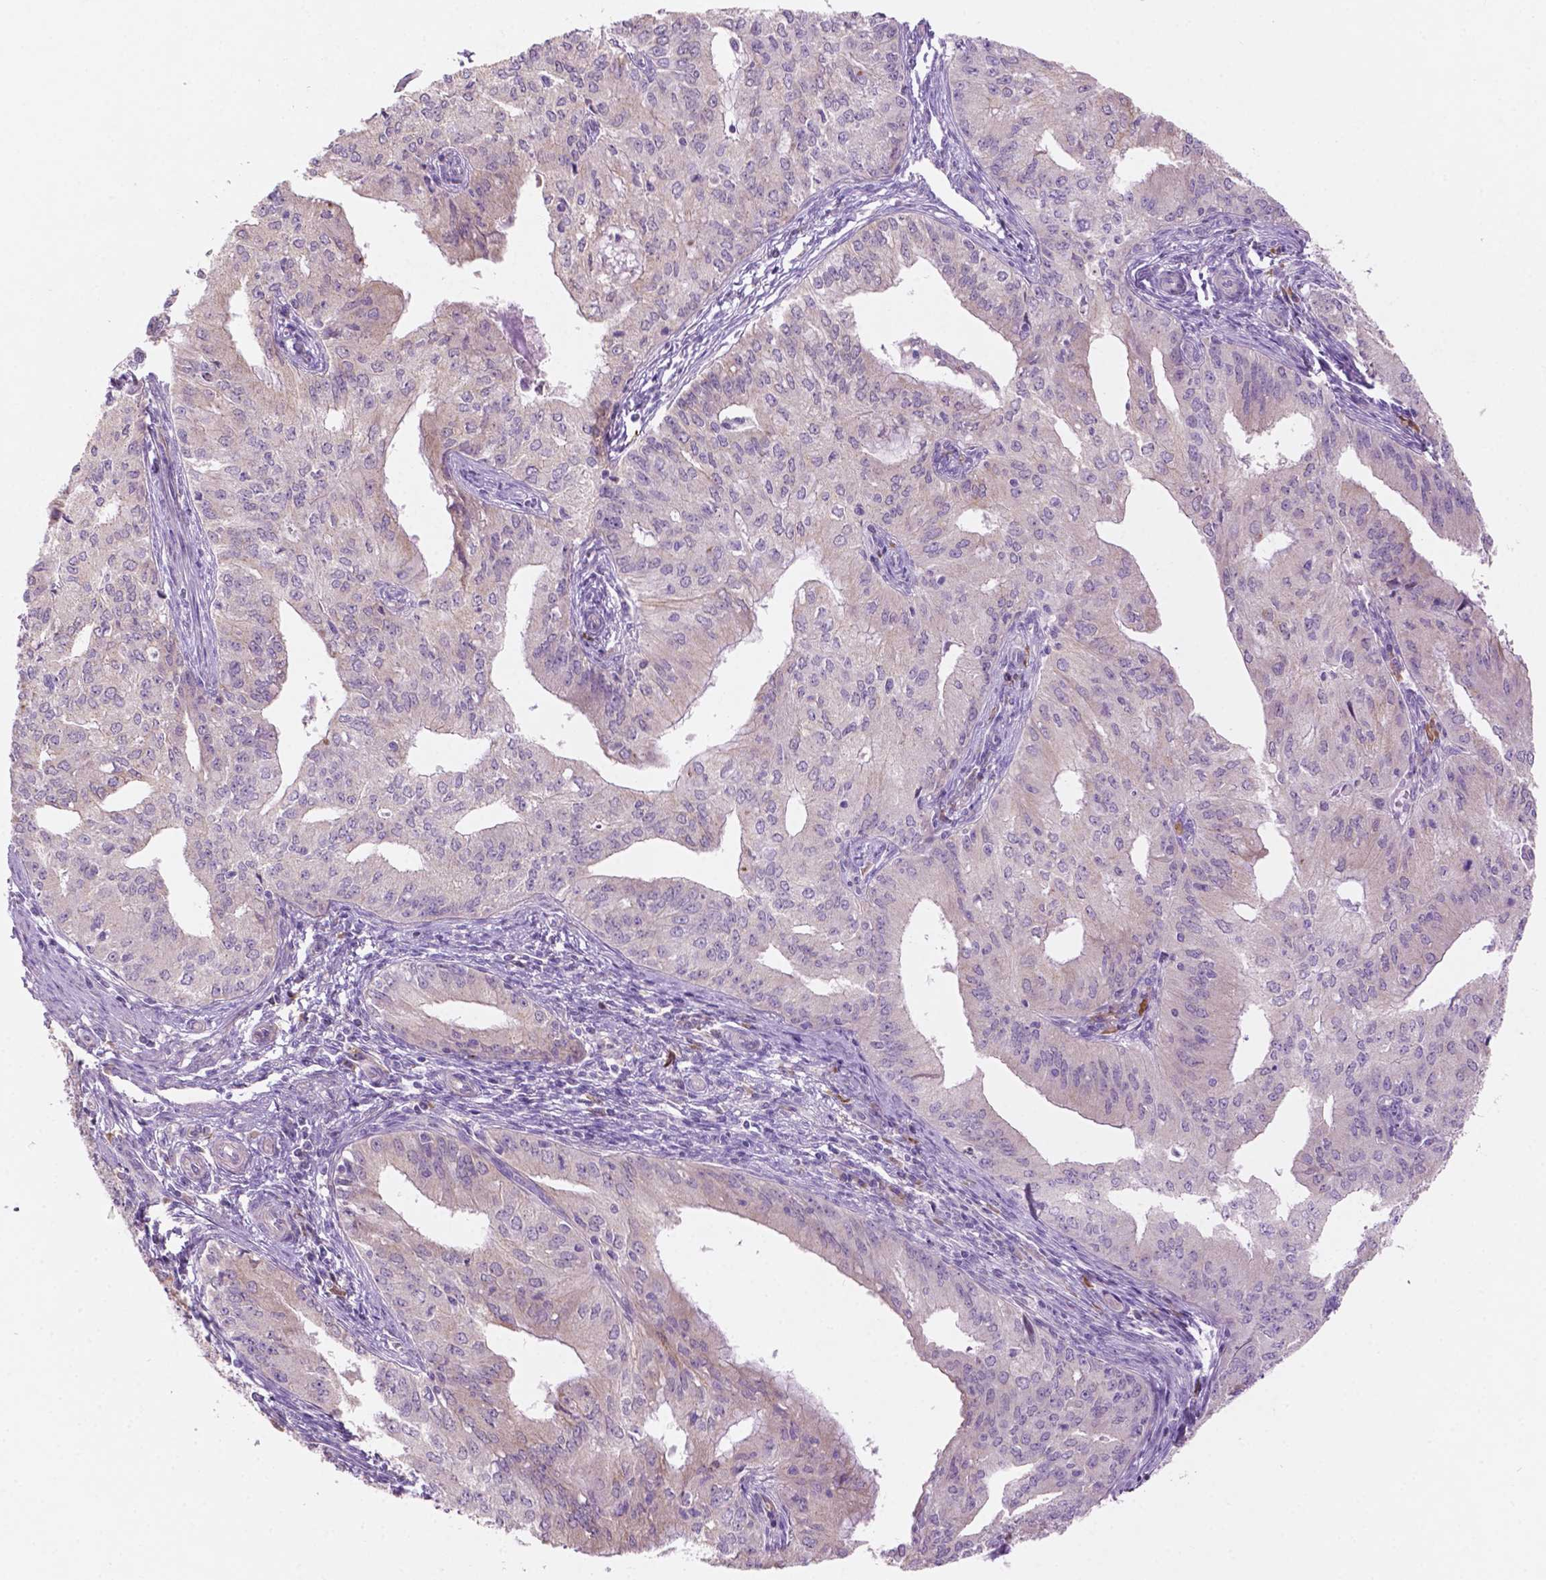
{"staining": {"intensity": "negative", "quantity": "none", "location": "none"}, "tissue": "endometrial cancer", "cell_type": "Tumor cells", "image_type": "cancer", "snomed": [{"axis": "morphology", "description": "Adenocarcinoma, NOS"}, {"axis": "topography", "description": "Endometrium"}], "caption": "Micrograph shows no protein expression in tumor cells of endometrial cancer (adenocarcinoma) tissue. (Brightfield microscopy of DAB IHC at high magnification).", "gene": "LRP1B", "patient": {"sex": "female", "age": 50}}